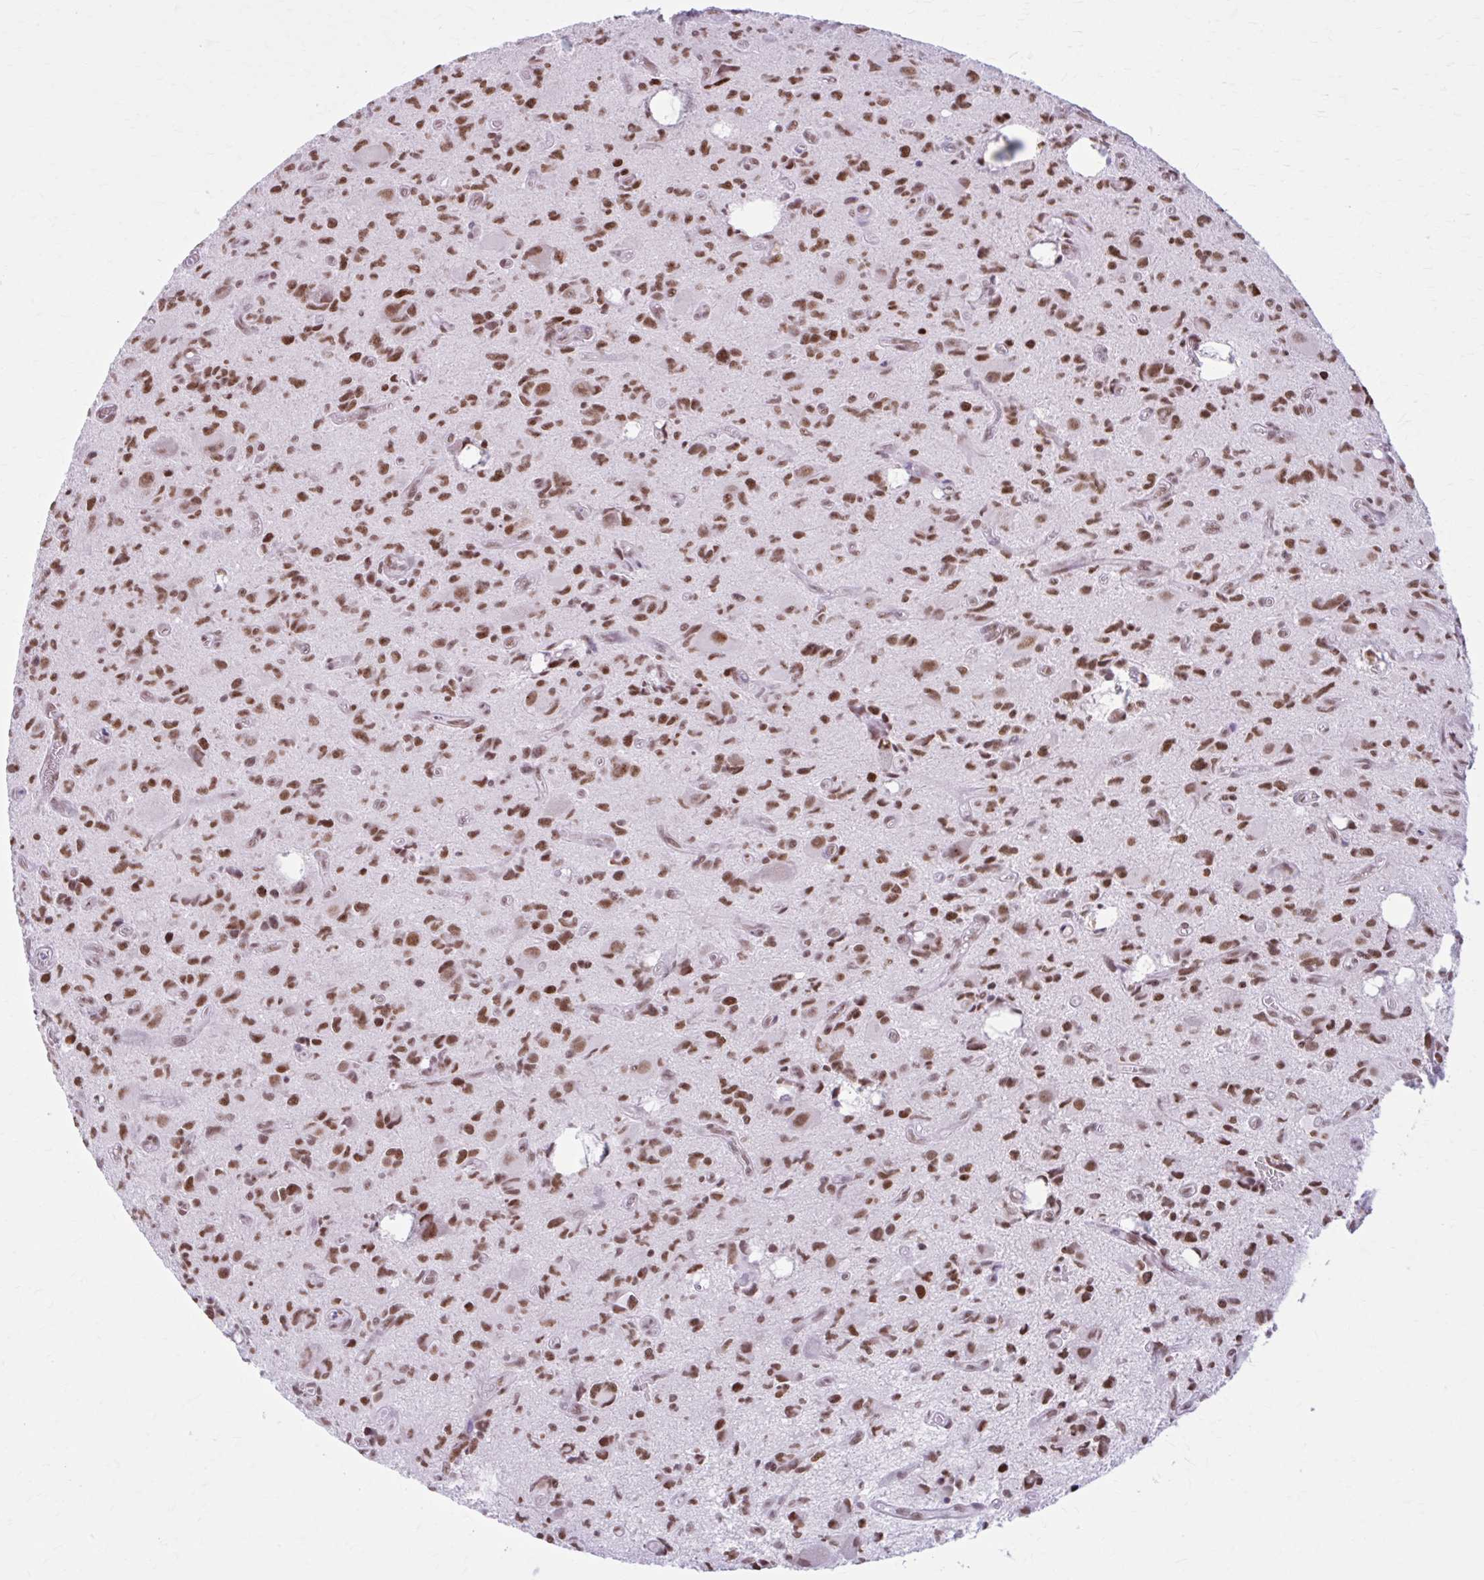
{"staining": {"intensity": "moderate", "quantity": ">75%", "location": "nuclear"}, "tissue": "glioma", "cell_type": "Tumor cells", "image_type": "cancer", "snomed": [{"axis": "morphology", "description": "Glioma, malignant, High grade"}, {"axis": "topography", "description": "Brain"}], "caption": "Immunohistochemical staining of glioma exhibits medium levels of moderate nuclear protein expression in approximately >75% of tumor cells.", "gene": "PABIR1", "patient": {"sex": "male", "age": 76}}